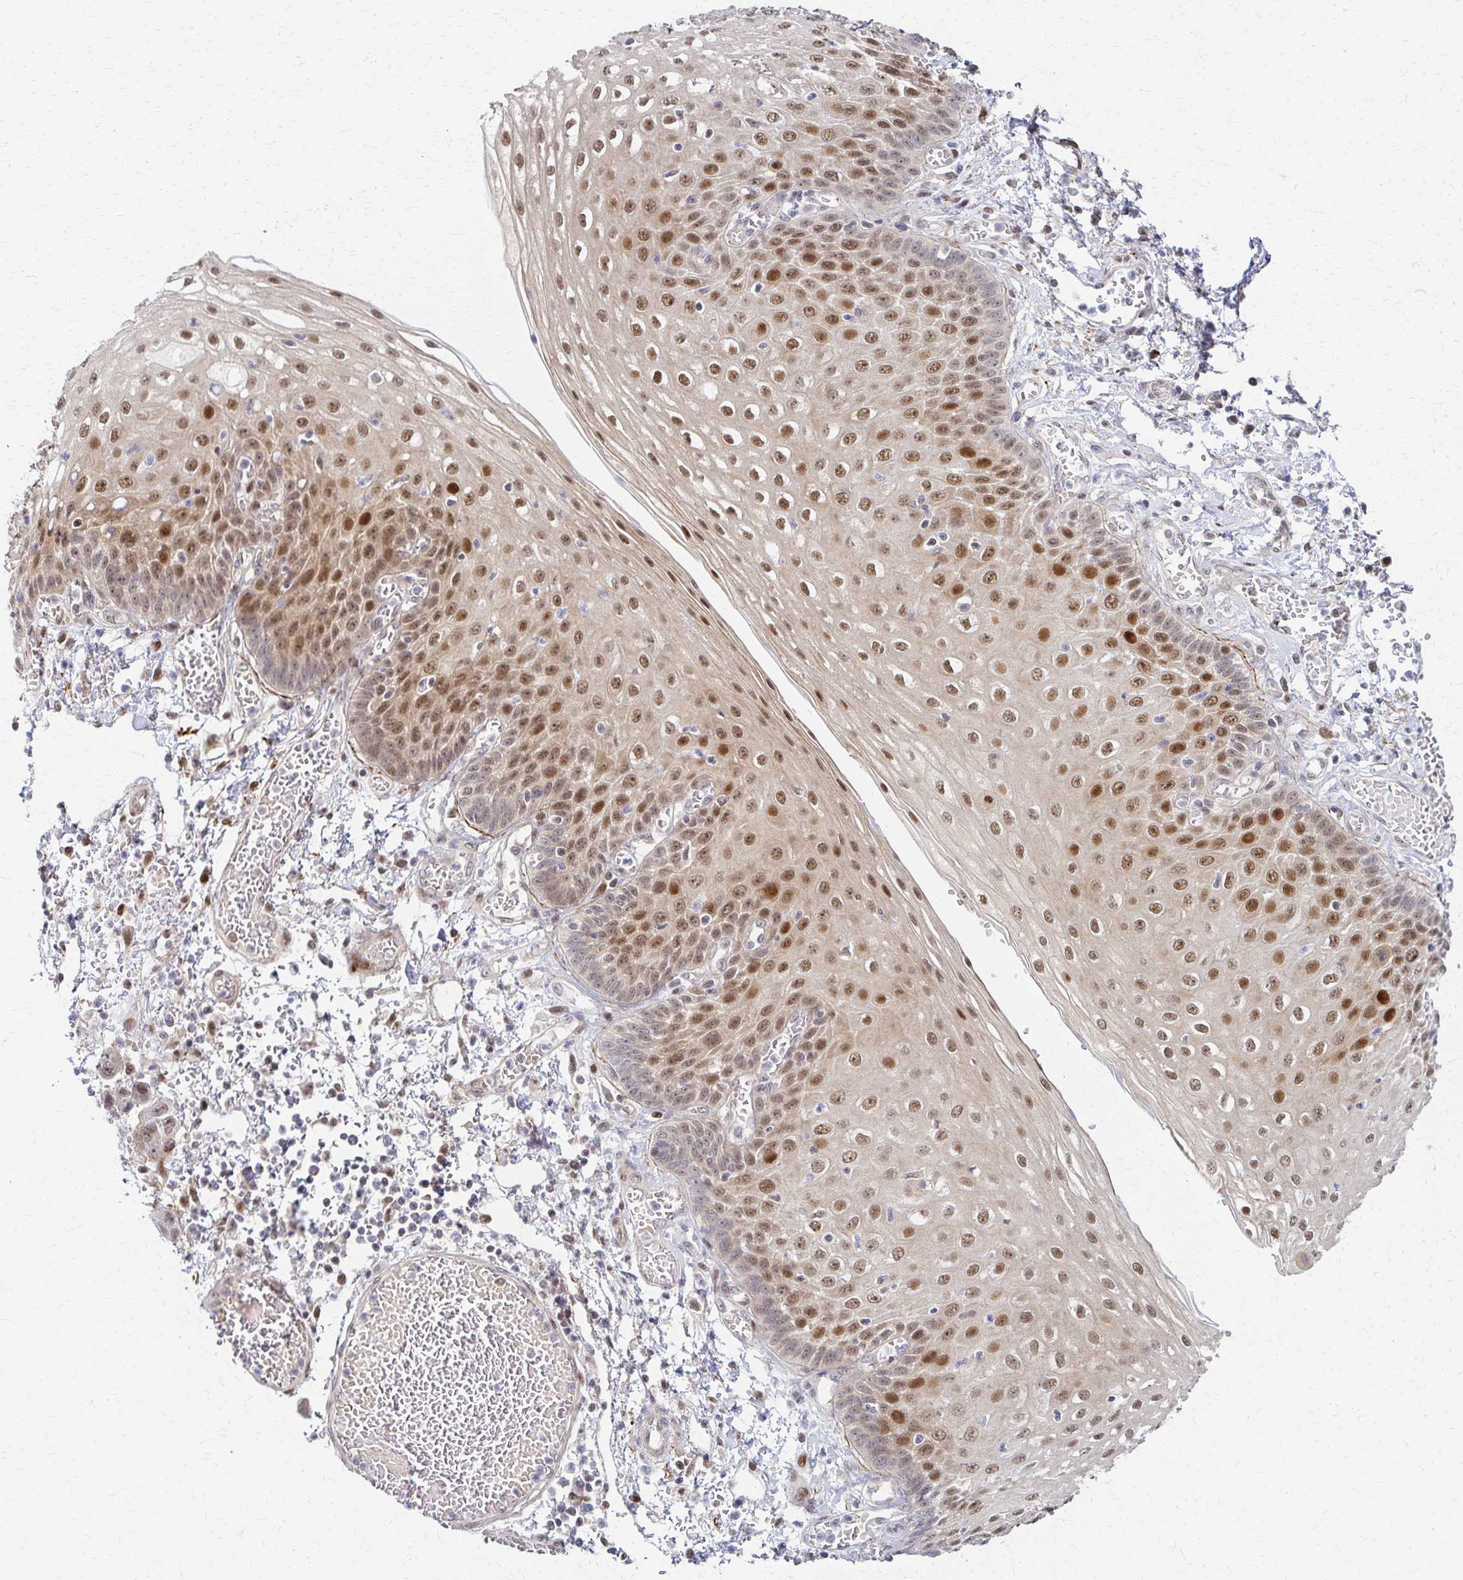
{"staining": {"intensity": "moderate", "quantity": "25%-75%", "location": "nuclear"}, "tissue": "esophagus", "cell_type": "Squamous epithelial cells", "image_type": "normal", "snomed": [{"axis": "morphology", "description": "Normal tissue, NOS"}, {"axis": "morphology", "description": "Adenocarcinoma, NOS"}, {"axis": "topography", "description": "Esophagus"}], "caption": "Esophagus stained with a brown dye exhibits moderate nuclear positive positivity in approximately 25%-75% of squamous epithelial cells.", "gene": "PSMD7", "patient": {"sex": "male", "age": 81}}